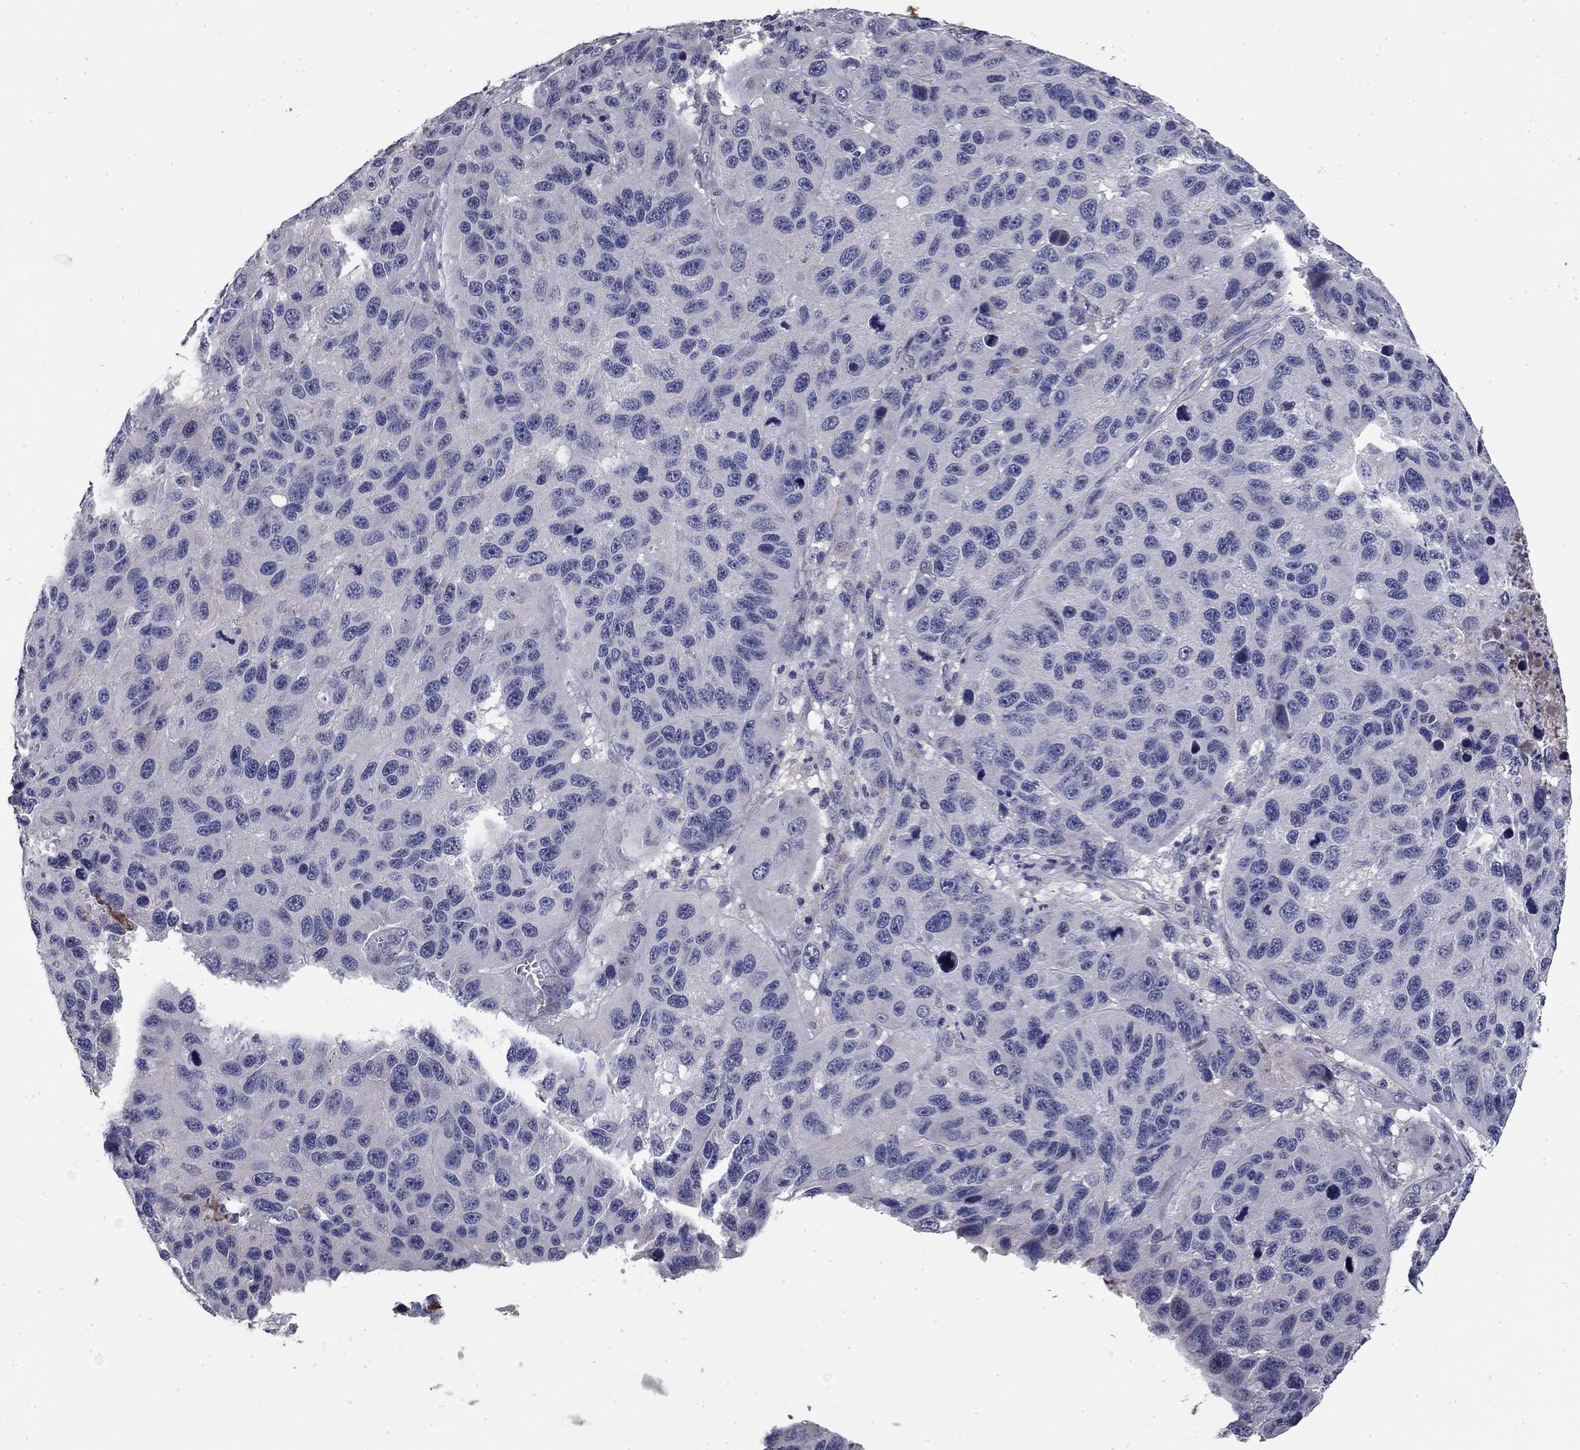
{"staining": {"intensity": "negative", "quantity": "none", "location": "none"}, "tissue": "melanoma", "cell_type": "Tumor cells", "image_type": "cancer", "snomed": [{"axis": "morphology", "description": "Malignant melanoma, NOS"}, {"axis": "topography", "description": "Skin"}], "caption": "Melanoma stained for a protein using IHC displays no staining tumor cells.", "gene": "COL2A1", "patient": {"sex": "male", "age": 53}}